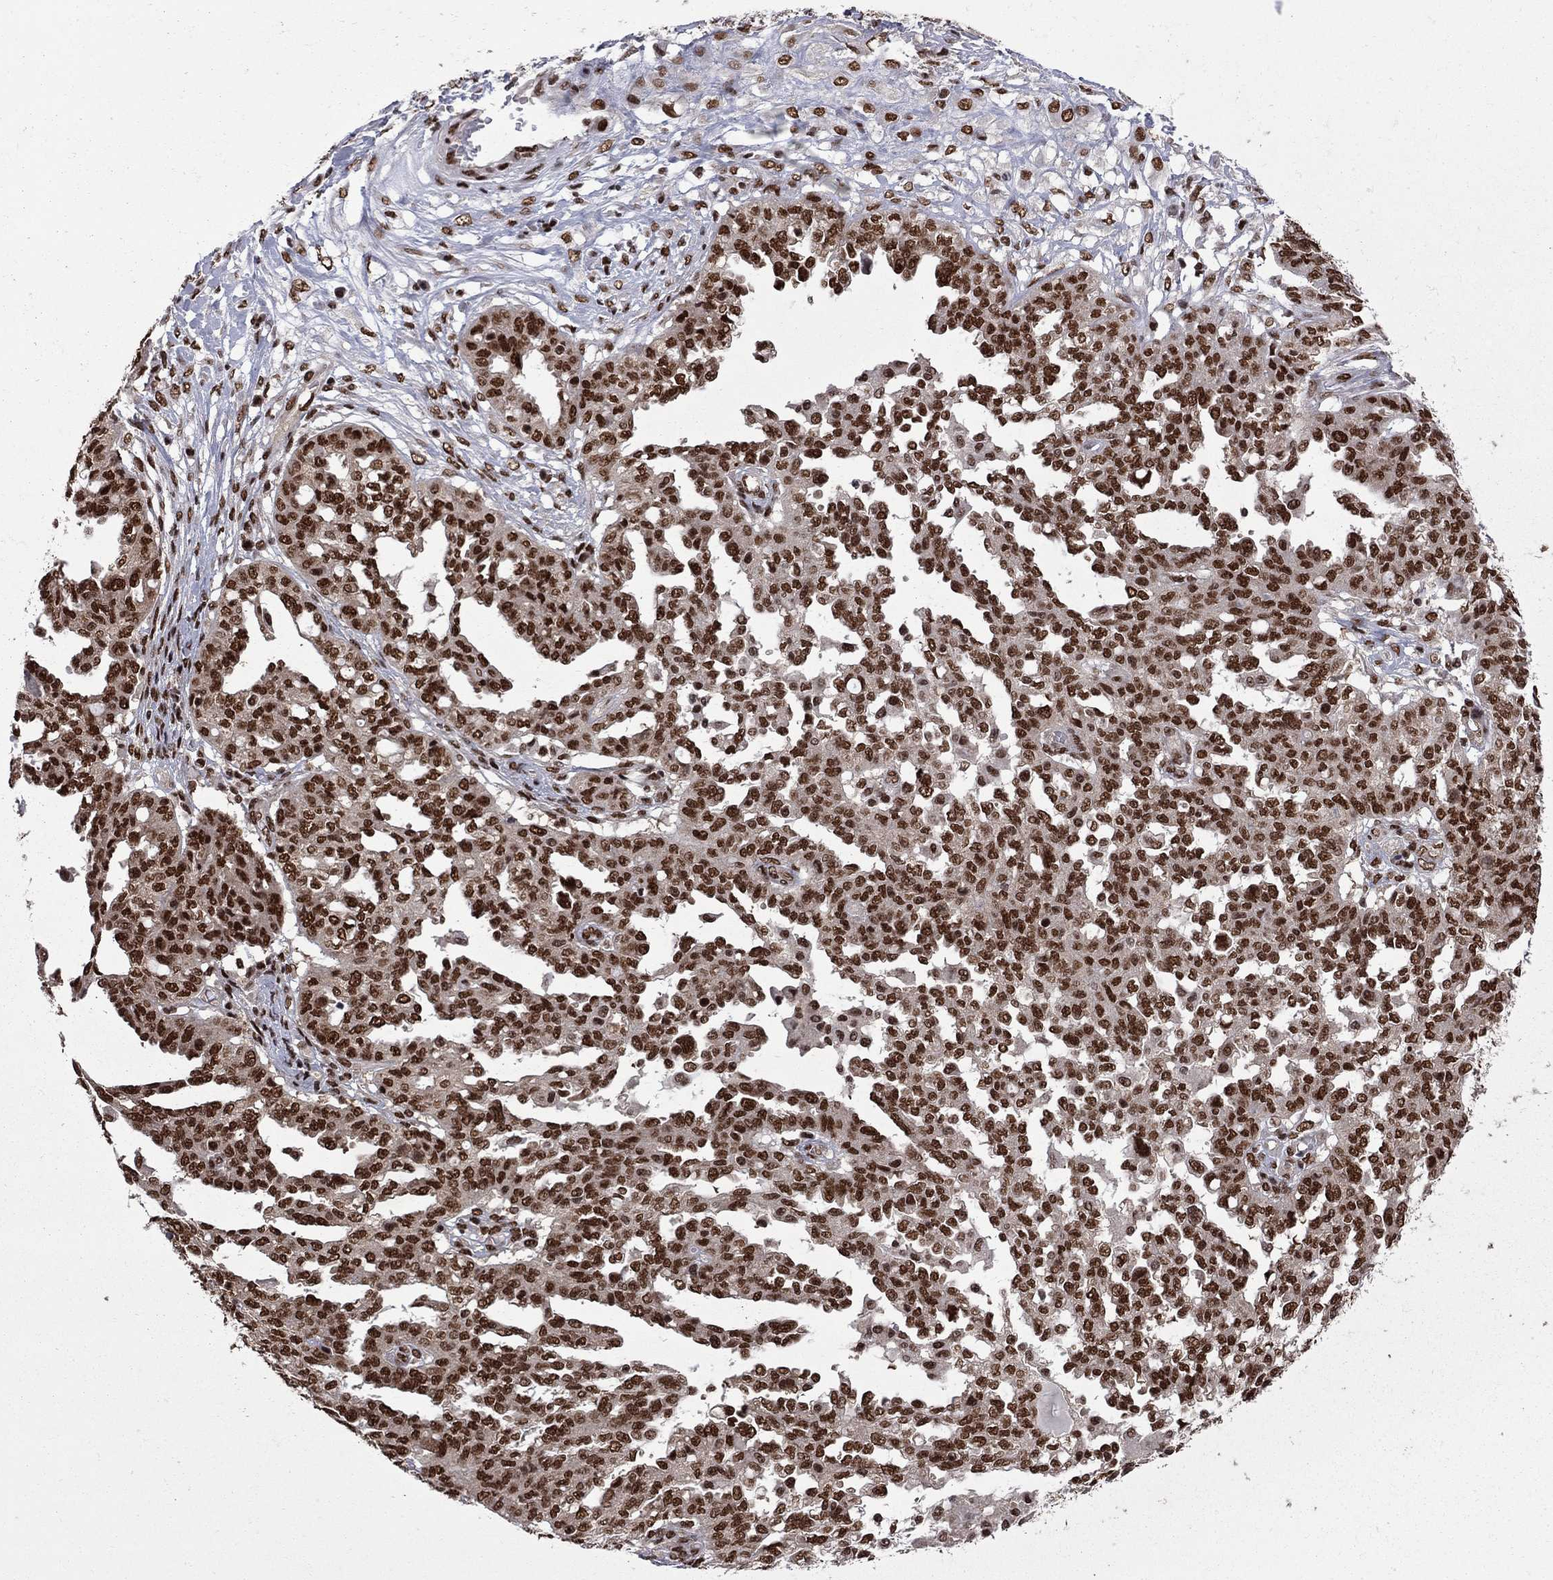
{"staining": {"intensity": "strong", "quantity": ">75%", "location": "nuclear"}, "tissue": "ovarian cancer", "cell_type": "Tumor cells", "image_type": "cancer", "snomed": [{"axis": "morphology", "description": "Cystadenocarcinoma, serous, NOS"}, {"axis": "topography", "description": "Ovary"}], "caption": "High-power microscopy captured an IHC micrograph of ovarian serous cystadenocarcinoma, revealing strong nuclear expression in approximately >75% of tumor cells. (Brightfield microscopy of DAB IHC at high magnification).", "gene": "MED25", "patient": {"sex": "female", "age": 67}}